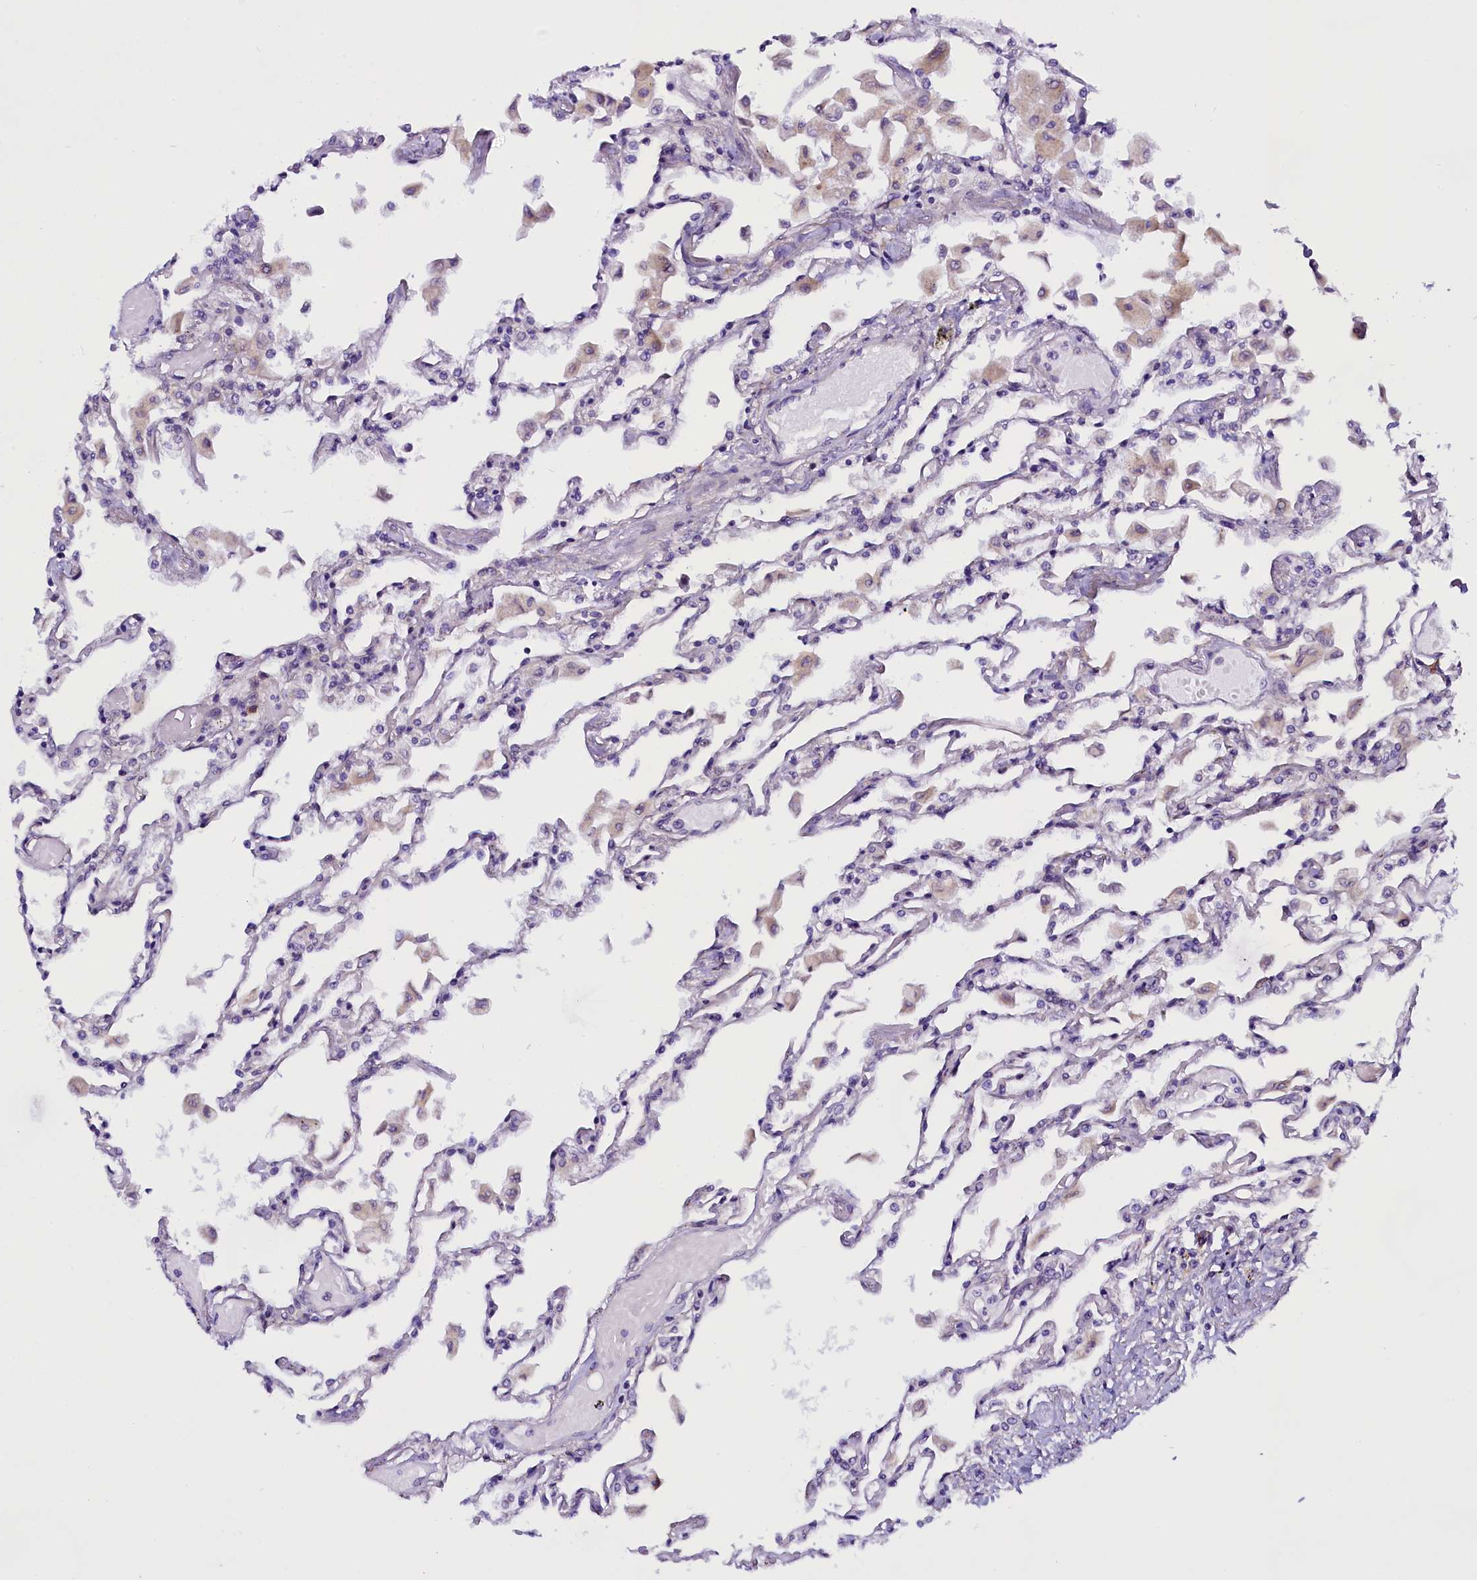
{"staining": {"intensity": "negative", "quantity": "none", "location": "none"}, "tissue": "lung", "cell_type": "Alveolar cells", "image_type": "normal", "snomed": [{"axis": "morphology", "description": "Normal tissue, NOS"}, {"axis": "topography", "description": "Bronchus"}, {"axis": "topography", "description": "Lung"}], "caption": "DAB (3,3'-diaminobenzidine) immunohistochemical staining of normal lung shows no significant staining in alveolar cells.", "gene": "UACA", "patient": {"sex": "female", "age": 49}}